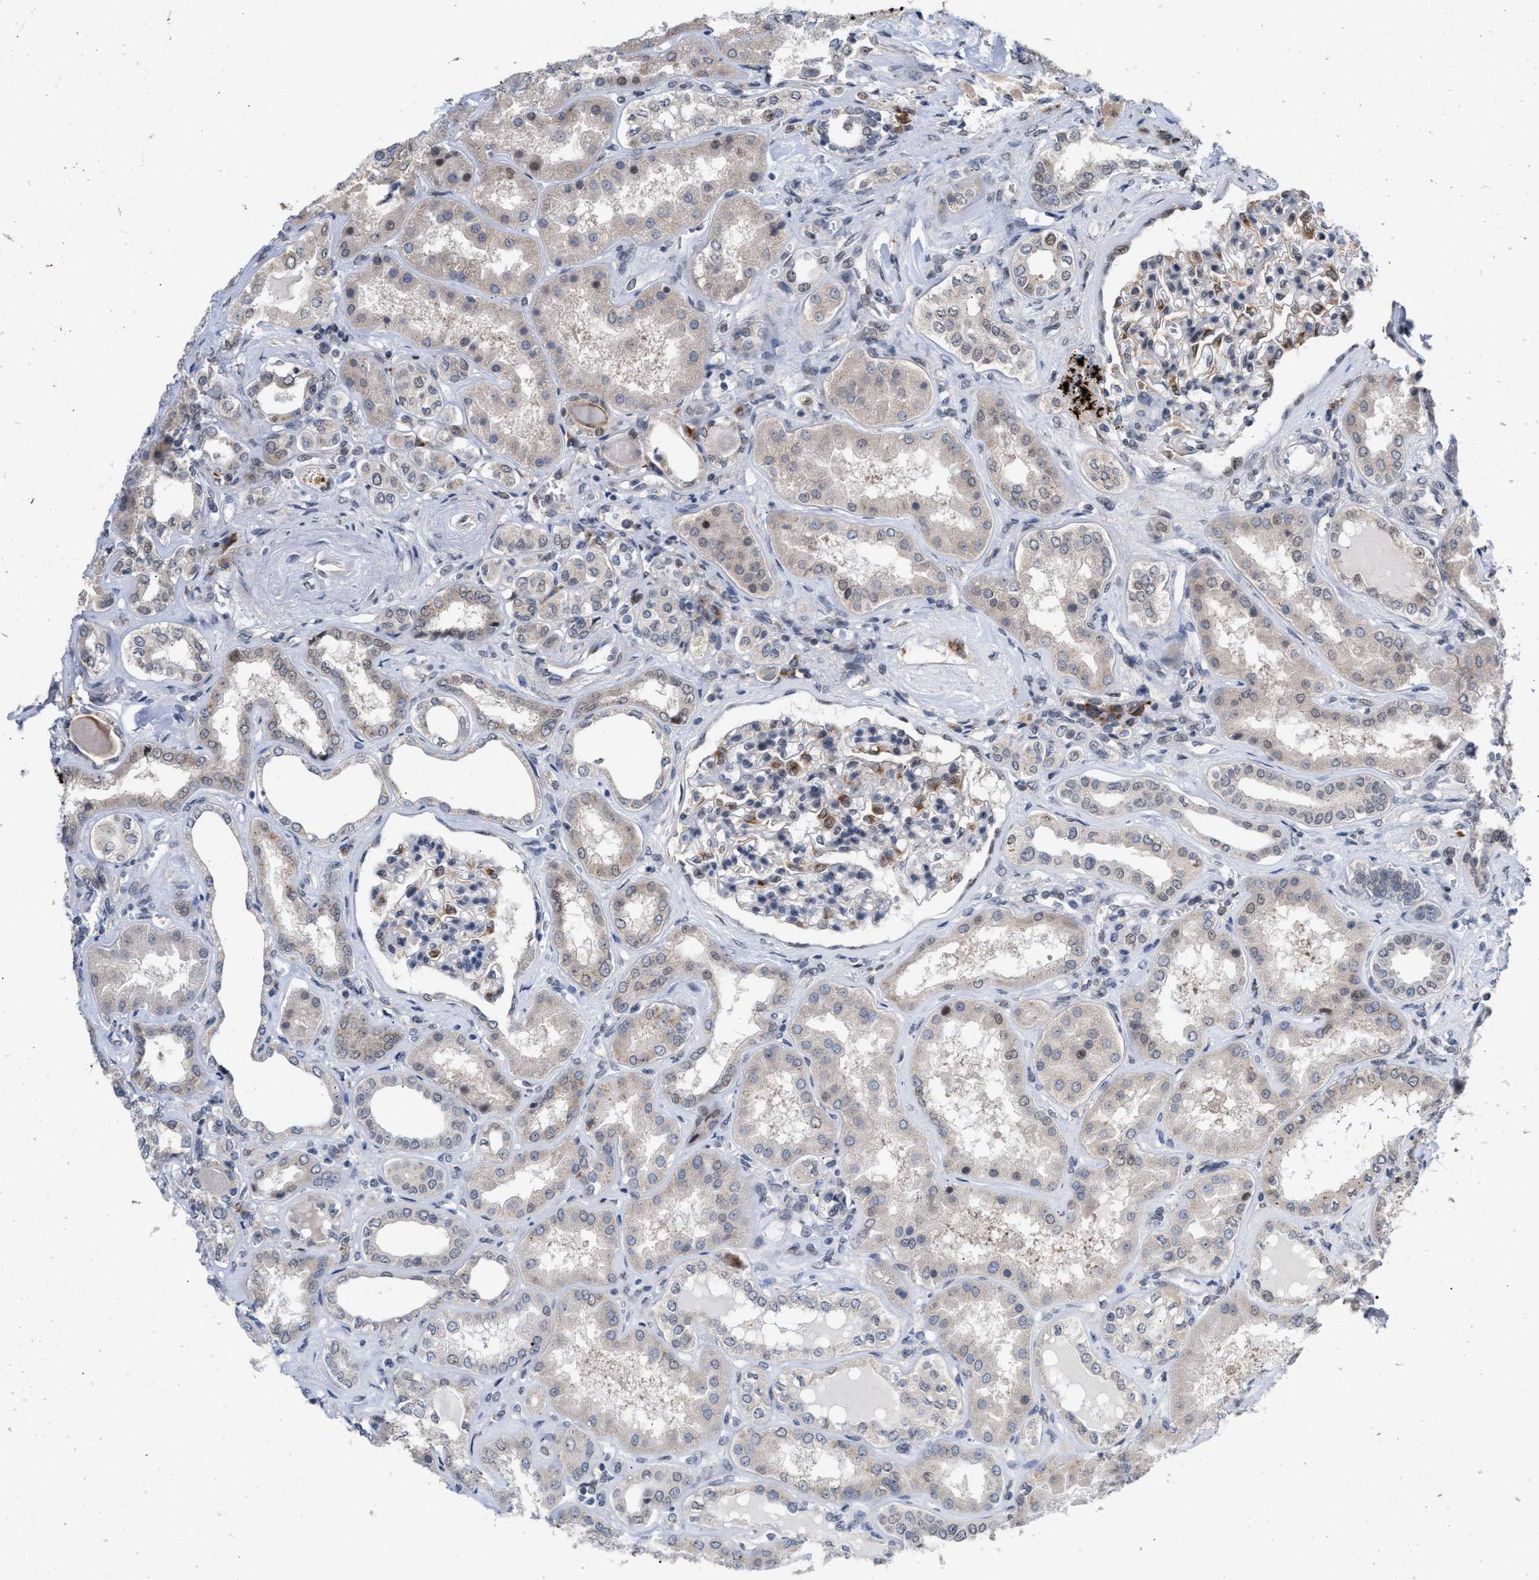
{"staining": {"intensity": "moderate", "quantity": "<25%", "location": "cytoplasmic/membranous"}, "tissue": "kidney", "cell_type": "Cells in glomeruli", "image_type": "normal", "snomed": [{"axis": "morphology", "description": "Normal tissue, NOS"}, {"axis": "topography", "description": "Kidney"}], "caption": "A high-resolution histopathology image shows immunohistochemistry (IHC) staining of normal kidney, which displays moderate cytoplasmic/membranous positivity in approximately <25% of cells in glomeruli.", "gene": "MKNK2", "patient": {"sex": "female", "age": 56}}